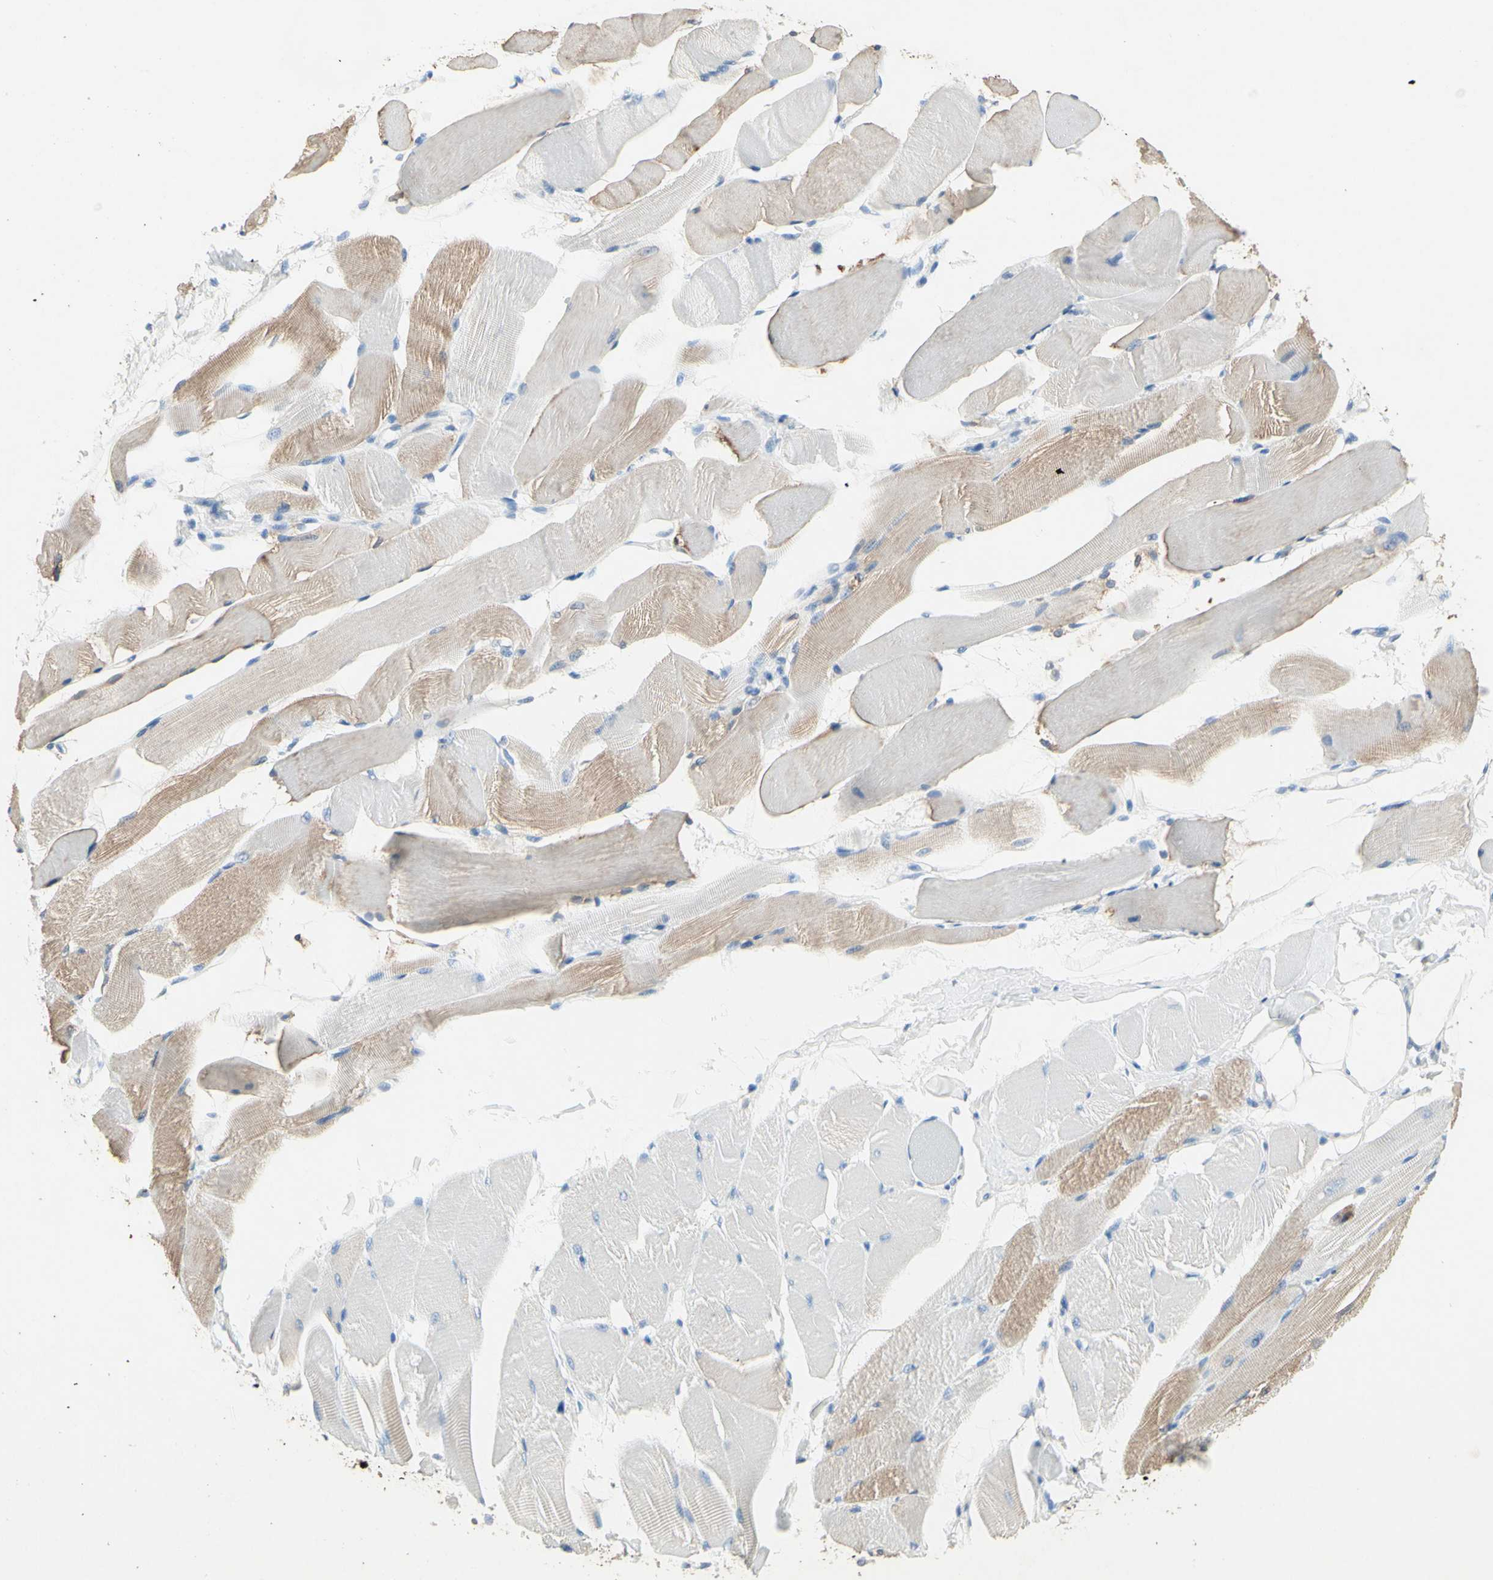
{"staining": {"intensity": "moderate", "quantity": "25%-75%", "location": "cytoplasmic/membranous"}, "tissue": "skeletal muscle", "cell_type": "Myocytes", "image_type": "normal", "snomed": [{"axis": "morphology", "description": "Normal tissue, NOS"}, {"axis": "topography", "description": "Skeletal muscle"}, {"axis": "topography", "description": "Peripheral nerve tissue"}], "caption": "DAB (3,3'-diaminobenzidine) immunohistochemical staining of unremarkable human skeletal muscle demonstrates moderate cytoplasmic/membranous protein staining in about 25%-75% of myocytes. (Stains: DAB (3,3'-diaminobenzidine) in brown, nuclei in blue, Microscopy: brightfield microscopy at high magnification).", "gene": "NFKBIZ", "patient": {"sex": "female", "age": 84}}